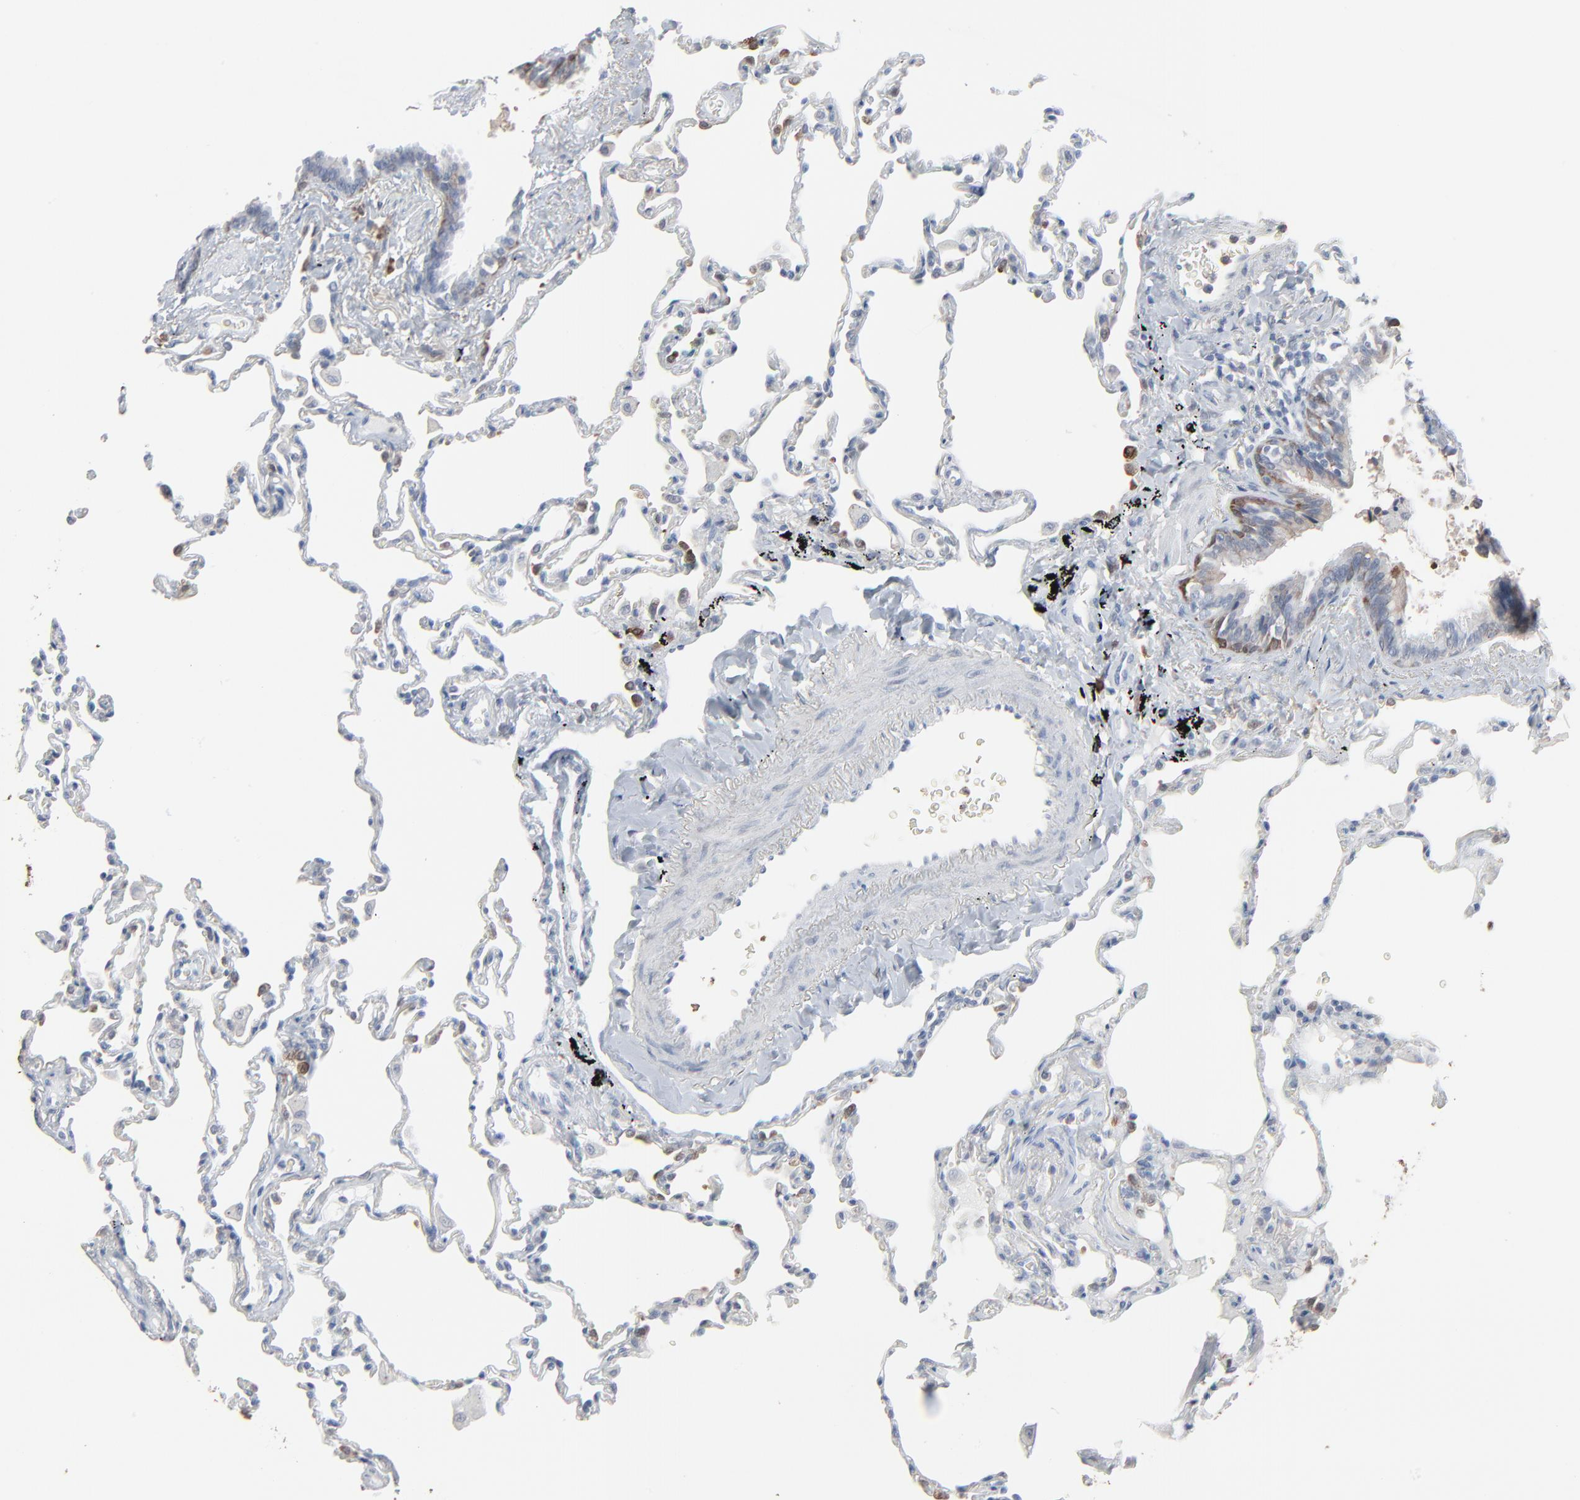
{"staining": {"intensity": "moderate", "quantity": "25%-75%", "location": "cytoplasmic/membranous"}, "tissue": "lung", "cell_type": "Alveolar cells", "image_type": "normal", "snomed": [{"axis": "morphology", "description": "Normal tissue, NOS"}, {"axis": "topography", "description": "Lung"}], "caption": "Immunohistochemistry (DAB) staining of unremarkable lung reveals moderate cytoplasmic/membranous protein positivity in approximately 25%-75% of alveolar cells. Immunohistochemistry (ihc) stains the protein in brown and the nuclei are stained blue.", "gene": "PHGDH", "patient": {"sex": "male", "age": 59}}